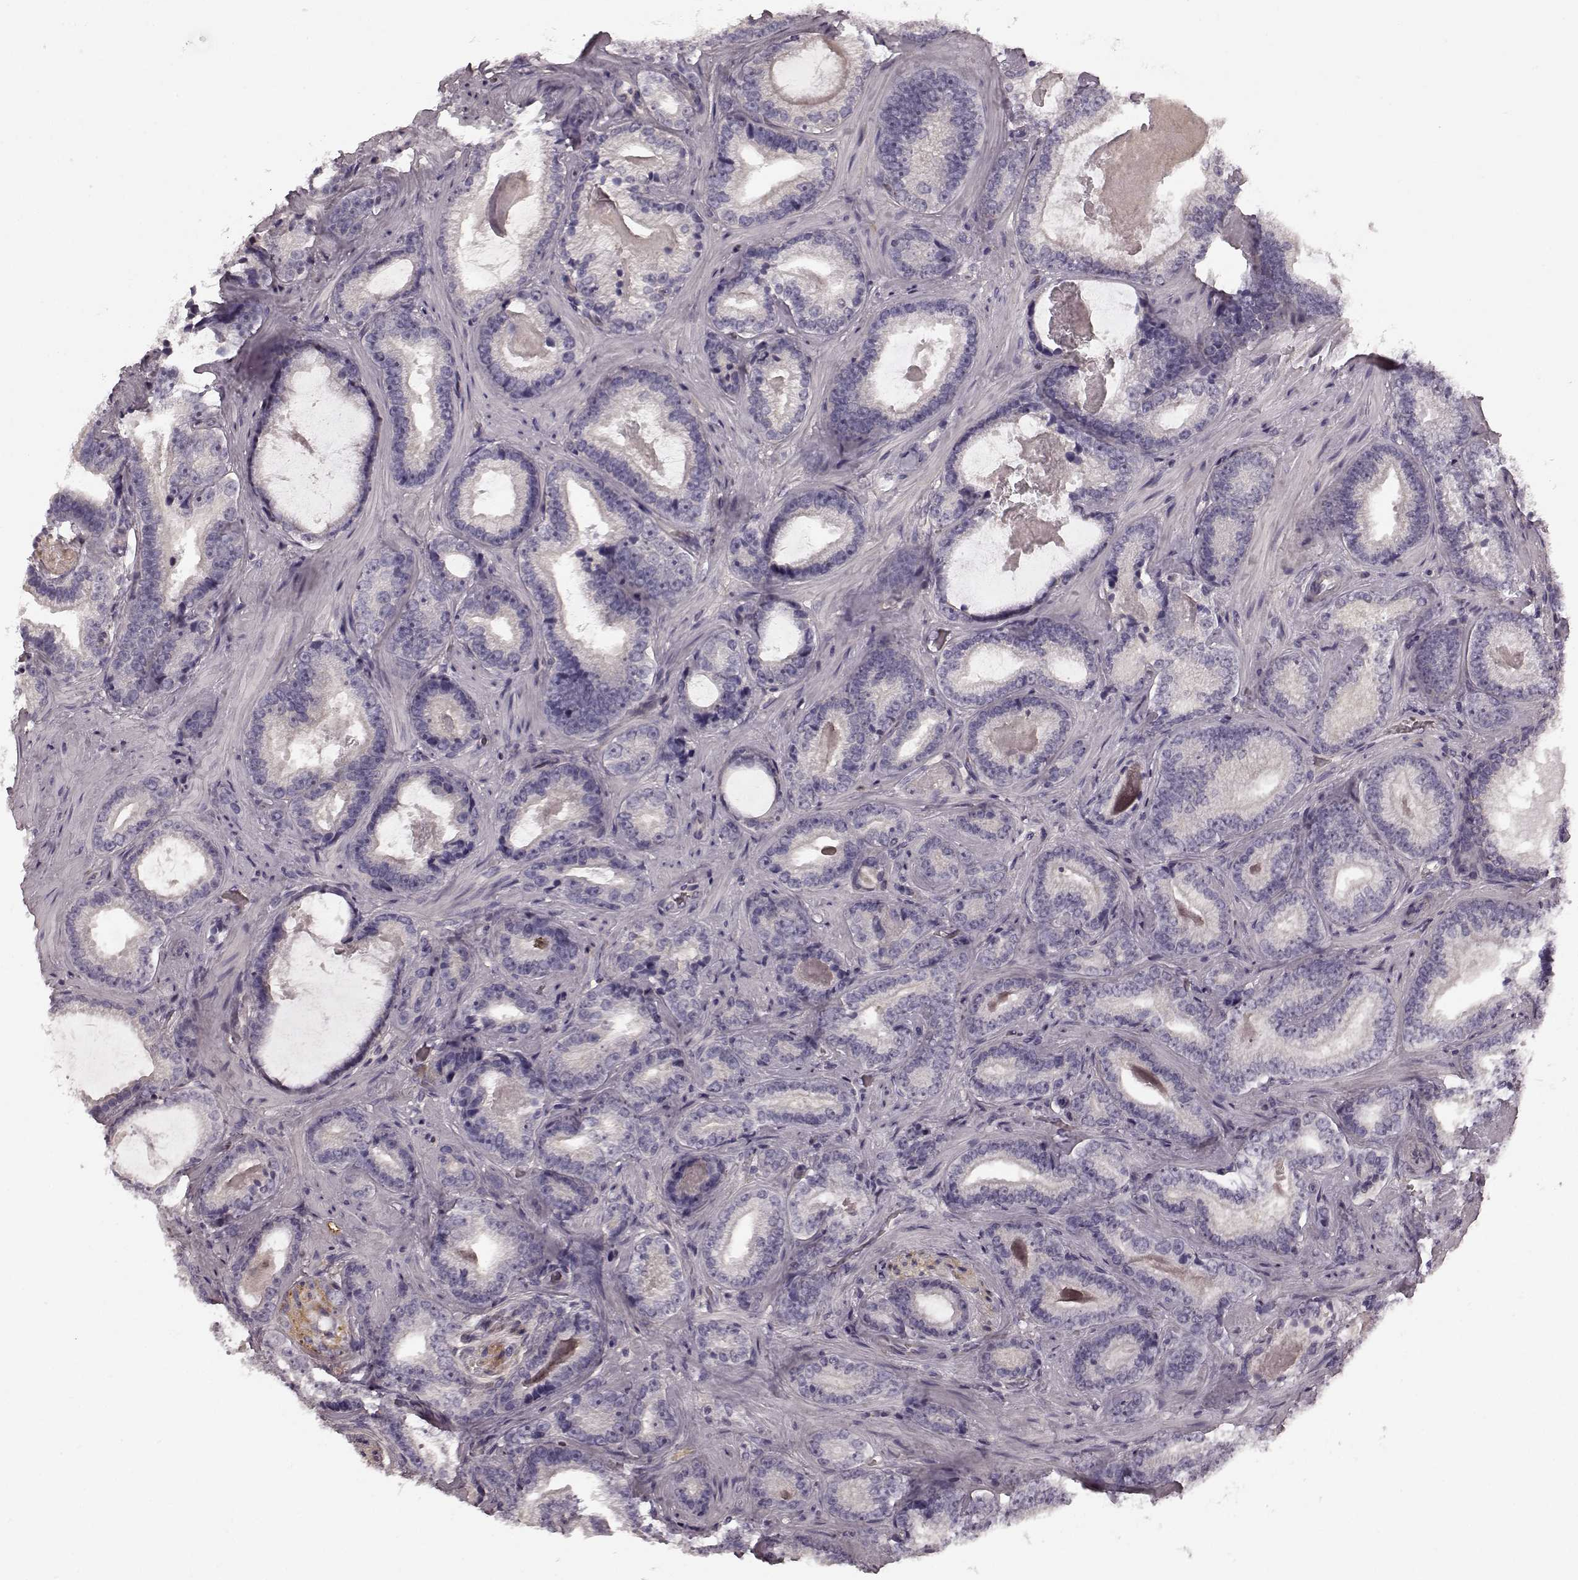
{"staining": {"intensity": "negative", "quantity": "none", "location": "none"}, "tissue": "prostate cancer", "cell_type": "Tumor cells", "image_type": "cancer", "snomed": [{"axis": "morphology", "description": "Adenocarcinoma, Low grade"}, {"axis": "topography", "description": "Prostate"}], "caption": "Protein analysis of adenocarcinoma (low-grade) (prostate) demonstrates no significant expression in tumor cells.", "gene": "PRKCE", "patient": {"sex": "male", "age": 61}}